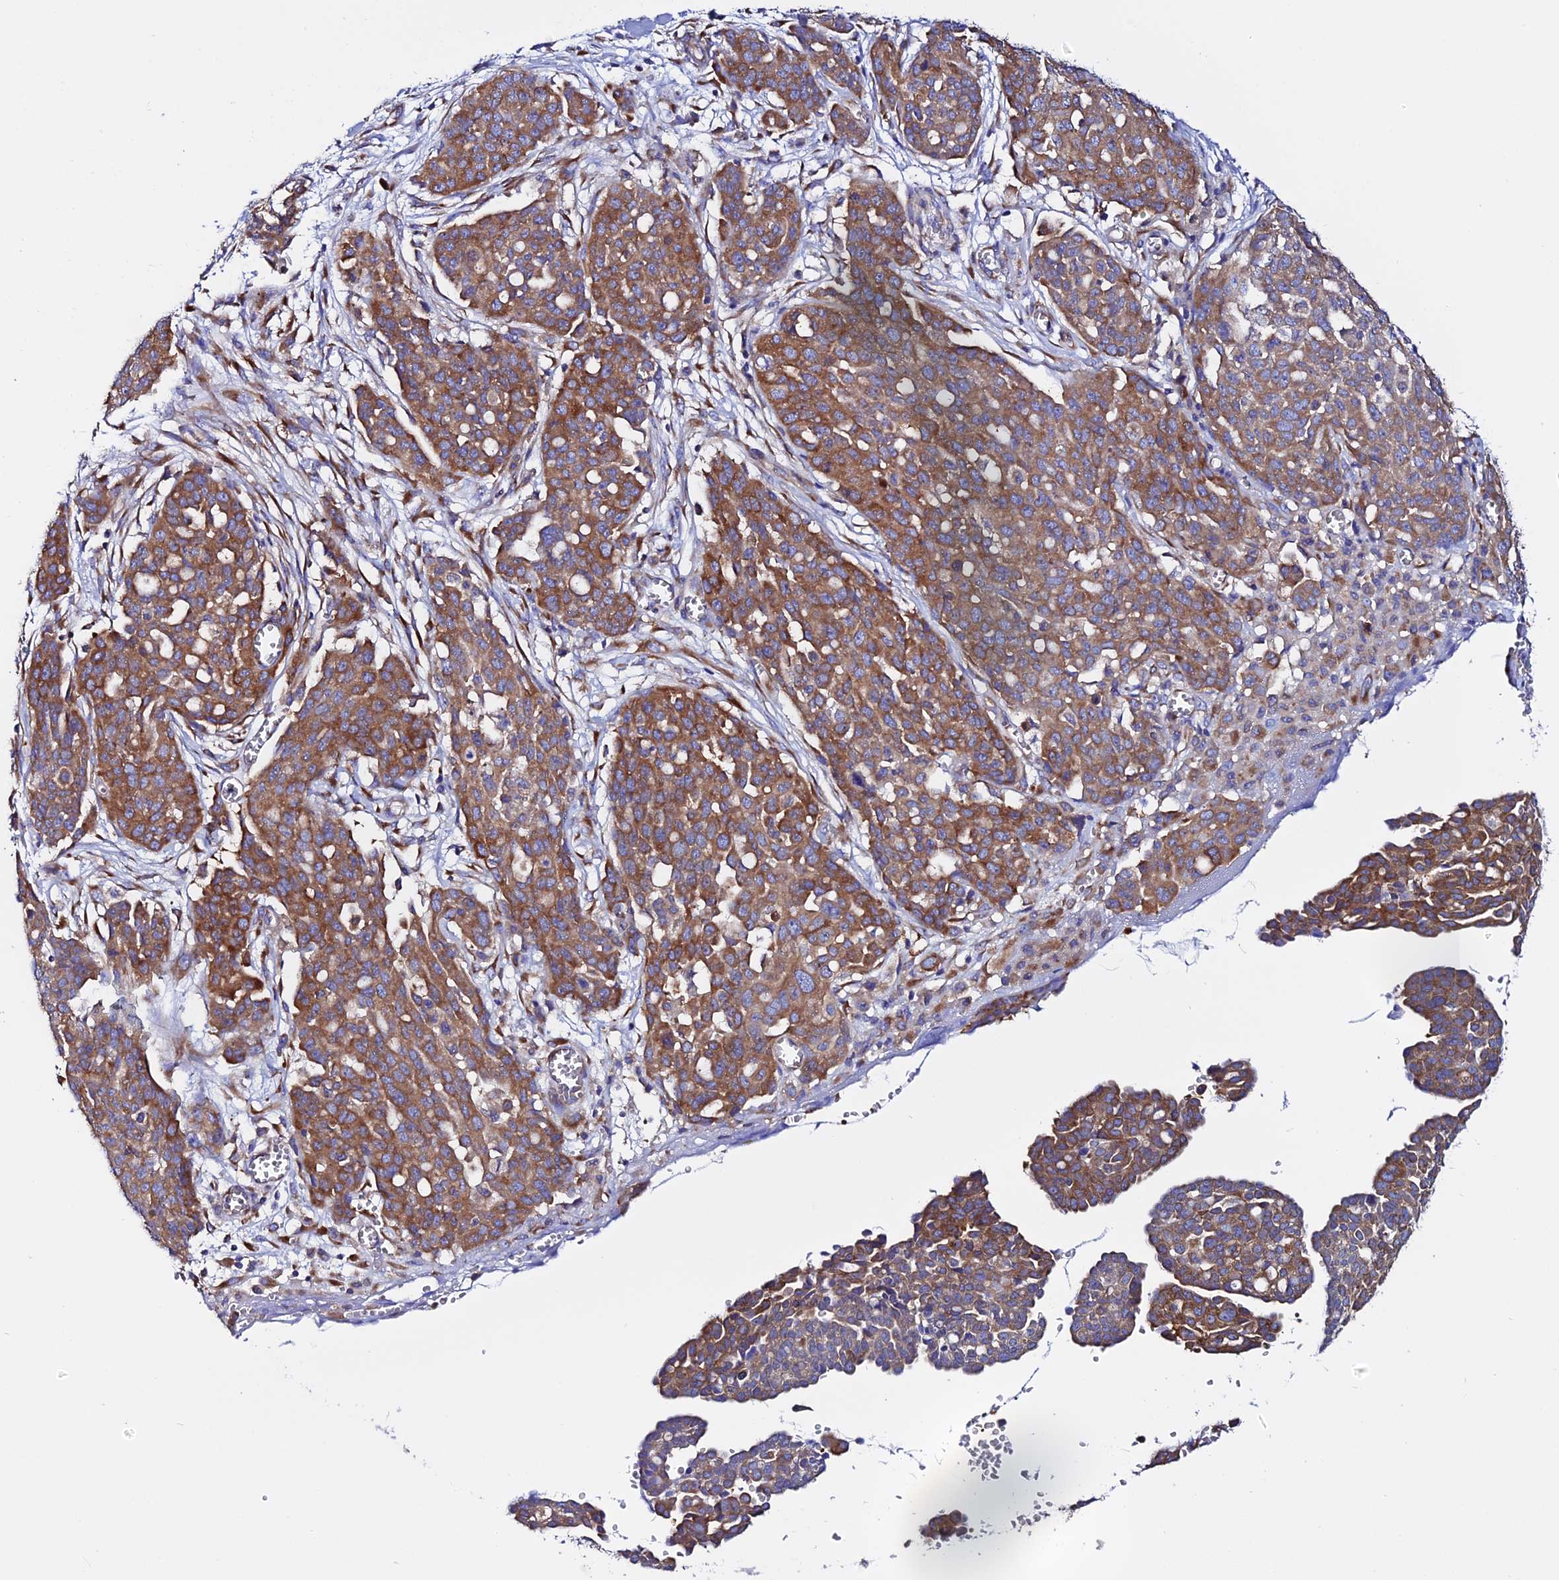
{"staining": {"intensity": "strong", "quantity": ">75%", "location": "cytoplasmic/membranous"}, "tissue": "ovarian cancer", "cell_type": "Tumor cells", "image_type": "cancer", "snomed": [{"axis": "morphology", "description": "Cystadenocarcinoma, serous, NOS"}, {"axis": "topography", "description": "Soft tissue"}, {"axis": "topography", "description": "Ovary"}], "caption": "Serous cystadenocarcinoma (ovarian) tissue exhibits strong cytoplasmic/membranous staining in approximately >75% of tumor cells", "gene": "EEF1G", "patient": {"sex": "female", "age": 57}}